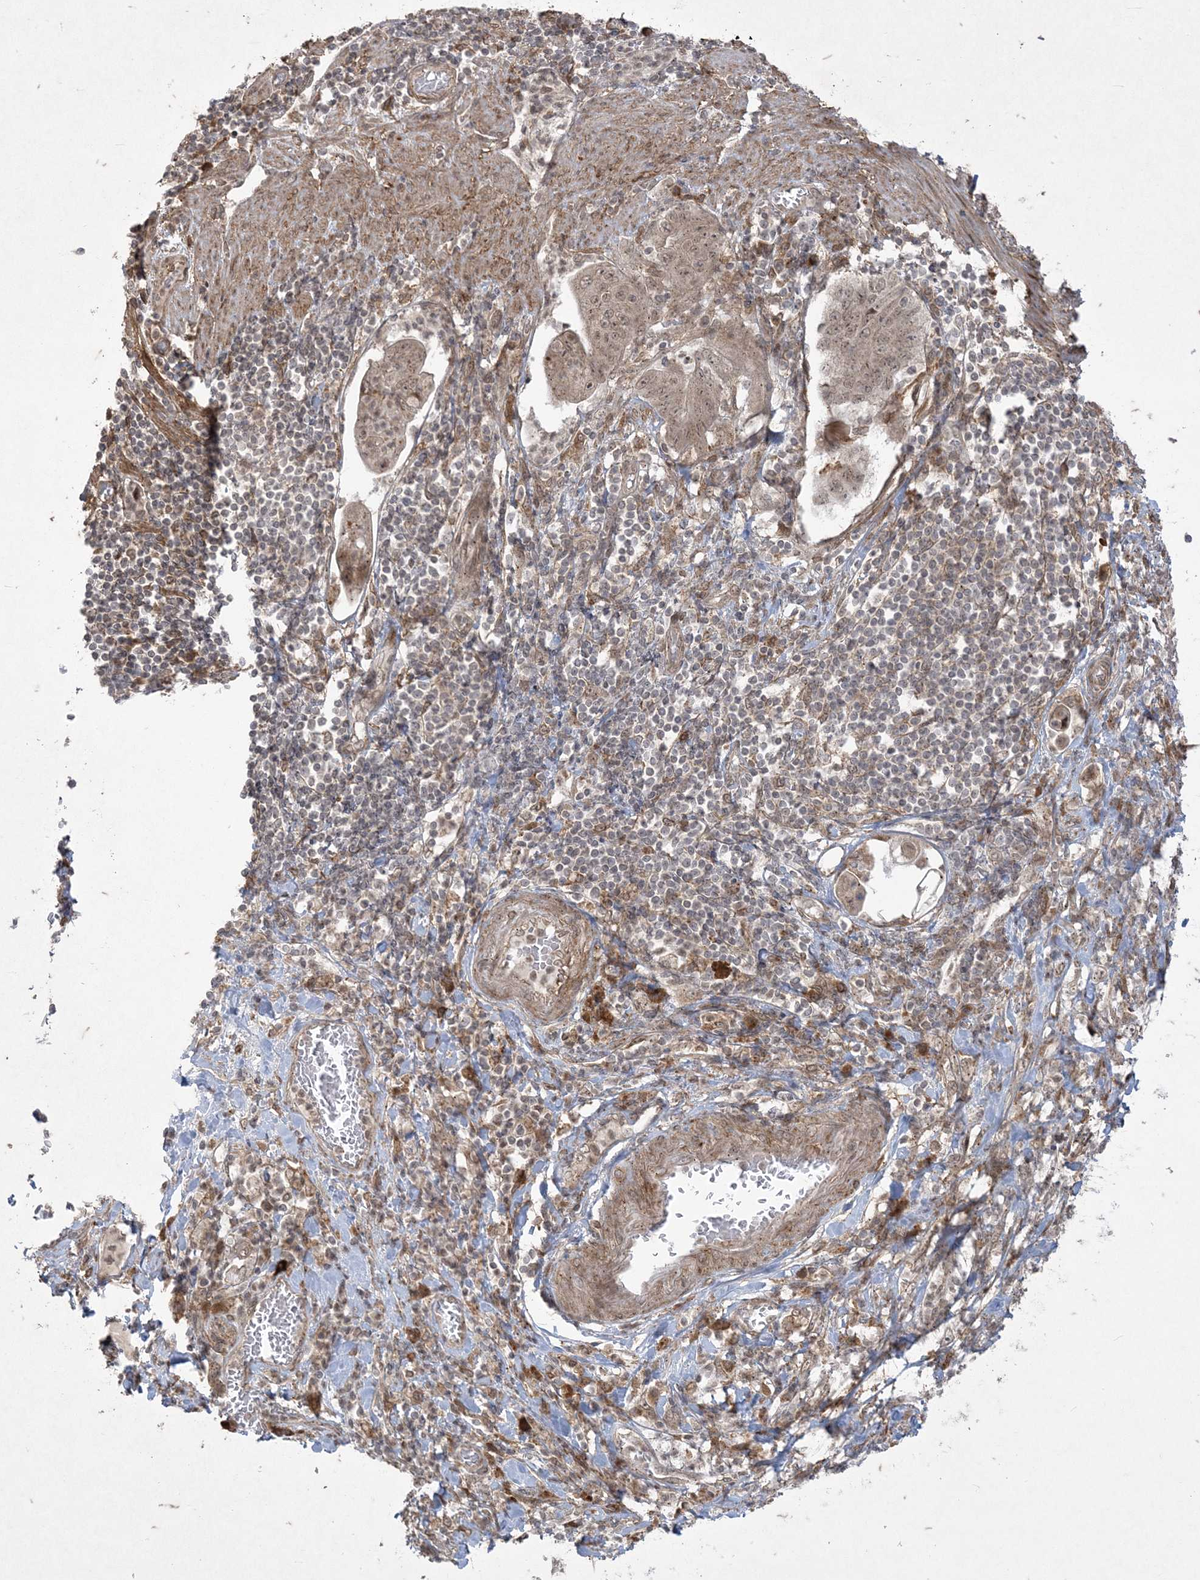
{"staining": {"intensity": "weak", "quantity": ">75%", "location": "cytoplasmic/membranous,nuclear"}, "tissue": "stomach cancer", "cell_type": "Tumor cells", "image_type": "cancer", "snomed": [{"axis": "morphology", "description": "Adenocarcinoma, NOS"}, {"axis": "topography", "description": "Stomach"}], "caption": "Human stomach adenocarcinoma stained with a brown dye shows weak cytoplasmic/membranous and nuclear positive positivity in approximately >75% of tumor cells.", "gene": "RRAS", "patient": {"sex": "female", "age": 73}}